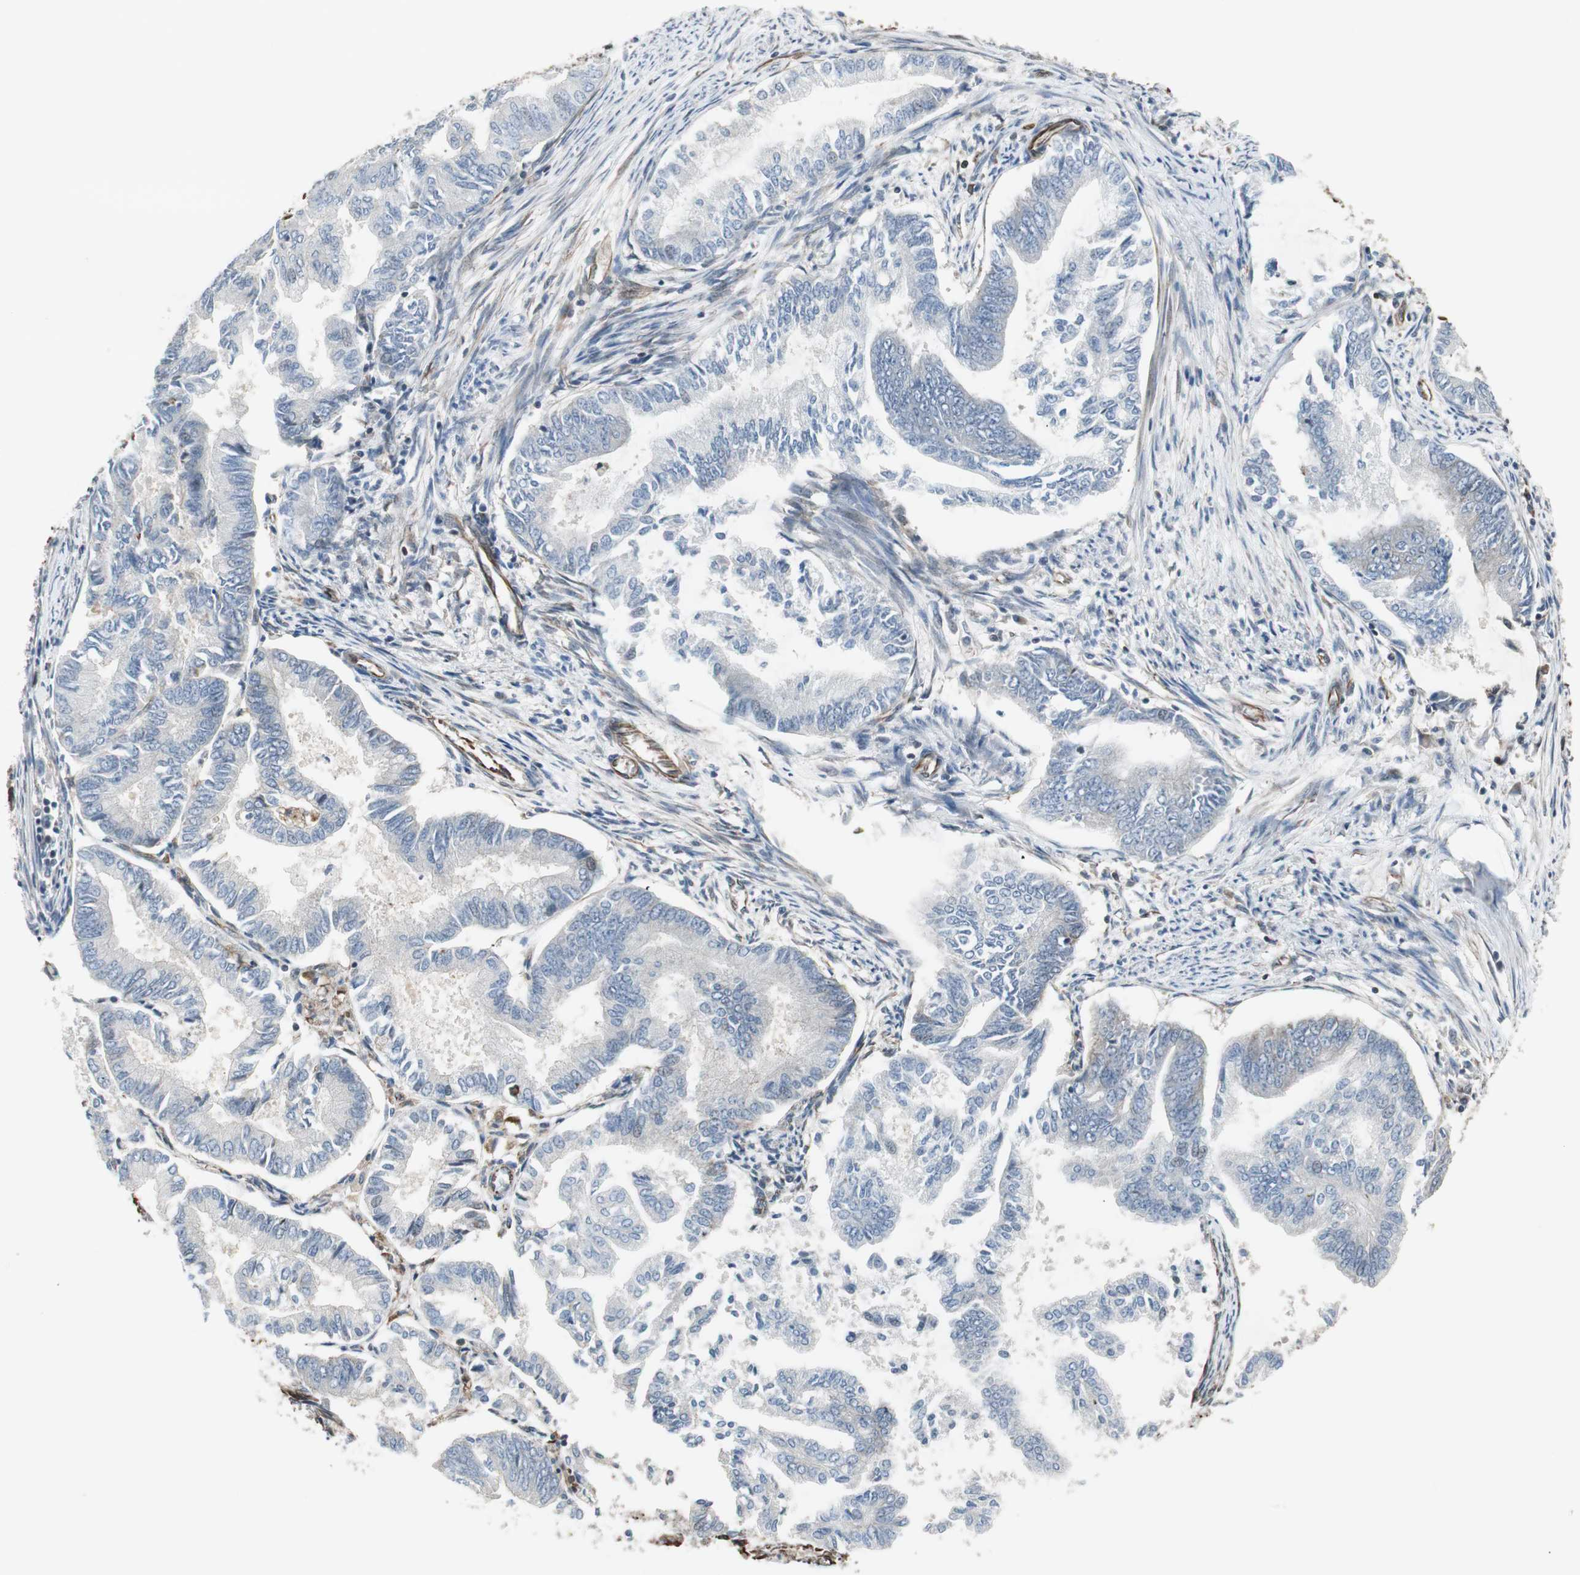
{"staining": {"intensity": "negative", "quantity": "none", "location": "none"}, "tissue": "endometrial cancer", "cell_type": "Tumor cells", "image_type": "cancer", "snomed": [{"axis": "morphology", "description": "Adenocarcinoma, NOS"}, {"axis": "topography", "description": "Endometrium"}], "caption": "Immunohistochemistry (IHC) image of human endometrial cancer stained for a protein (brown), which reveals no positivity in tumor cells.", "gene": "MAD2L2", "patient": {"sex": "female", "age": 86}}